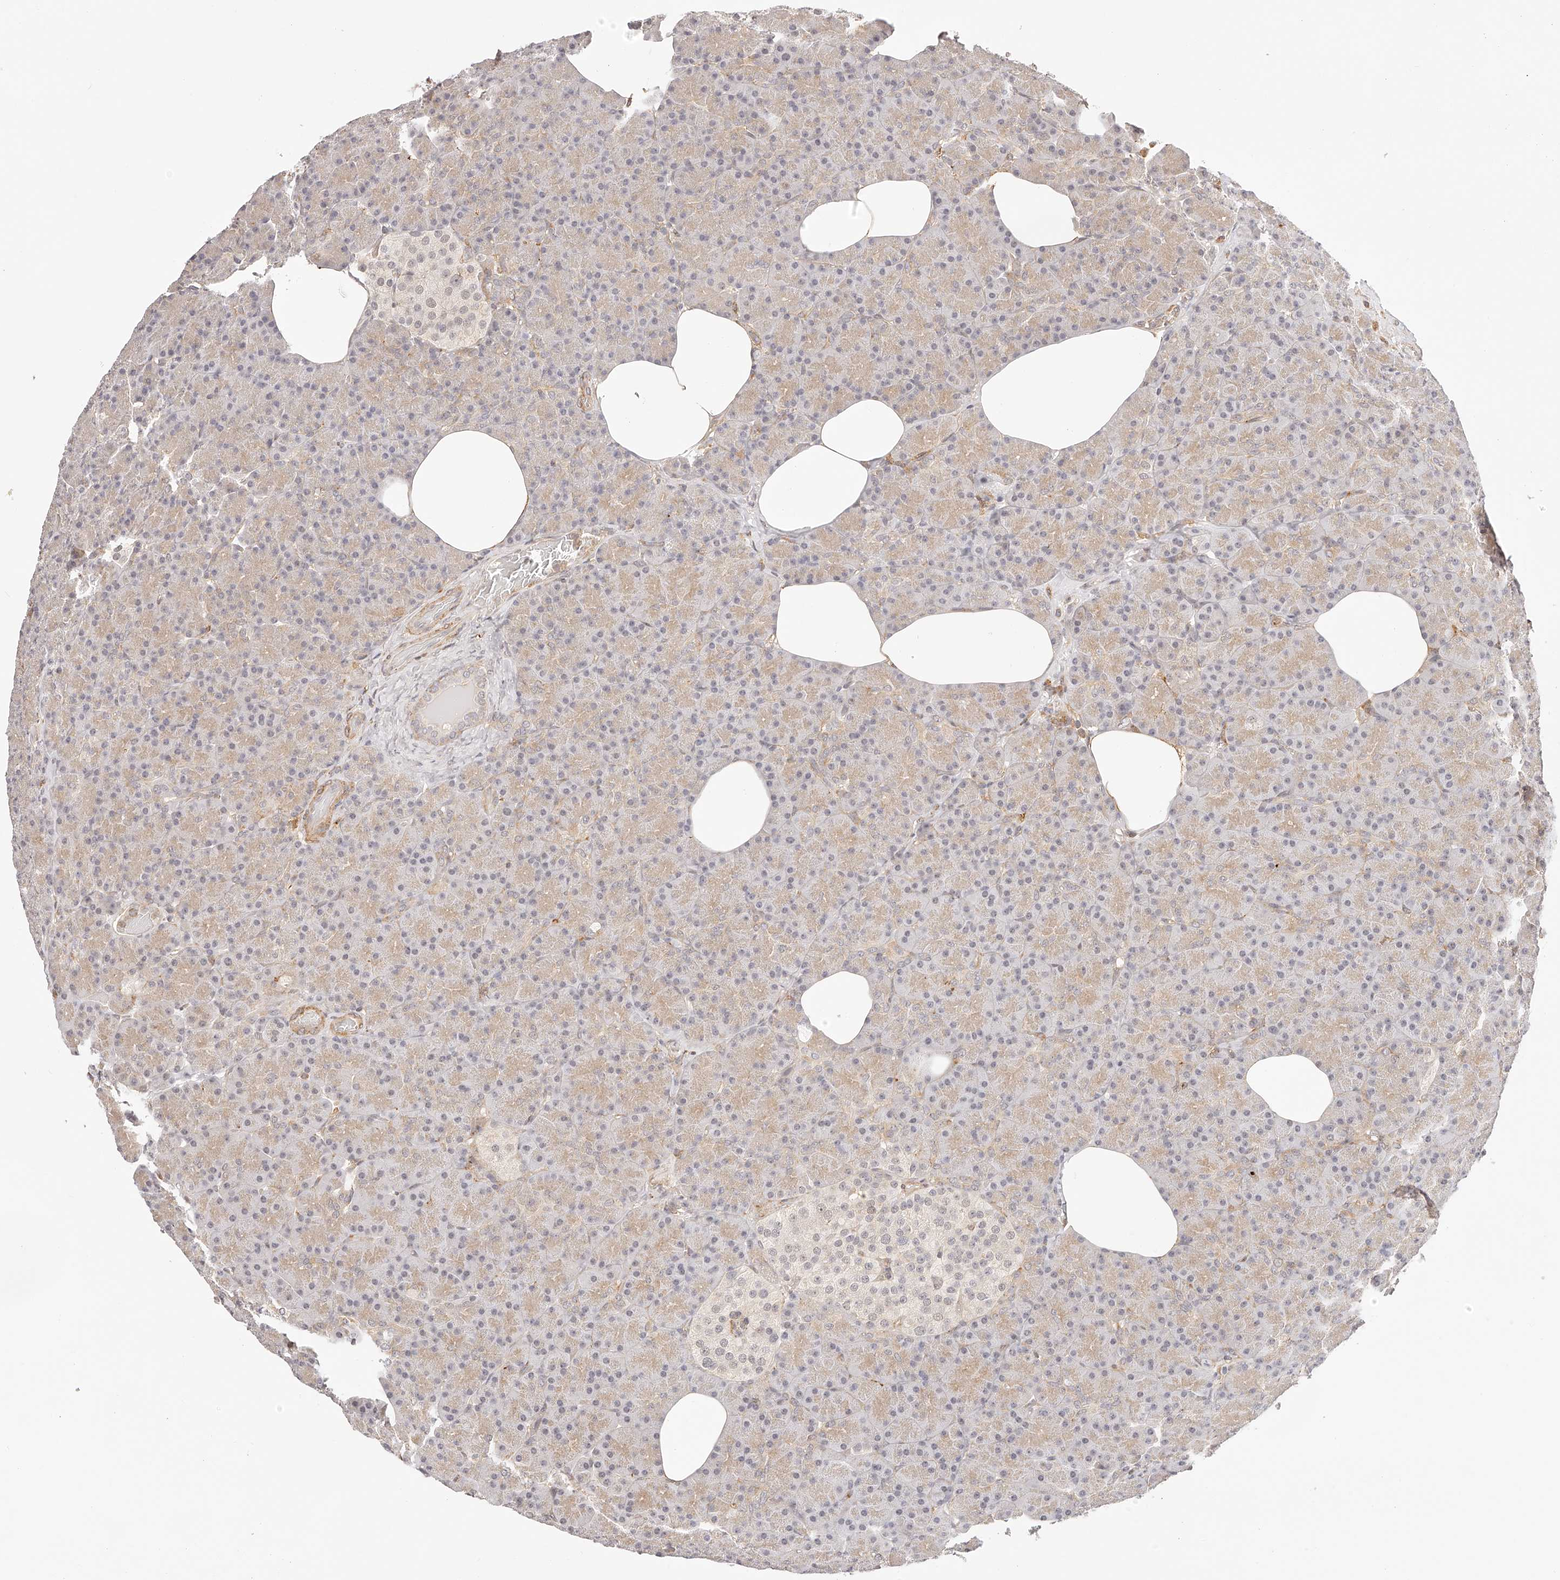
{"staining": {"intensity": "moderate", "quantity": "25%-75%", "location": "cytoplasmic/membranous"}, "tissue": "pancreas", "cell_type": "Exocrine glandular cells", "image_type": "normal", "snomed": [{"axis": "morphology", "description": "Normal tissue, NOS"}, {"axis": "topography", "description": "Pancreas"}], "caption": "Human pancreas stained for a protein (brown) displays moderate cytoplasmic/membranous positive positivity in about 25%-75% of exocrine glandular cells.", "gene": "SYNC", "patient": {"sex": "female", "age": 43}}